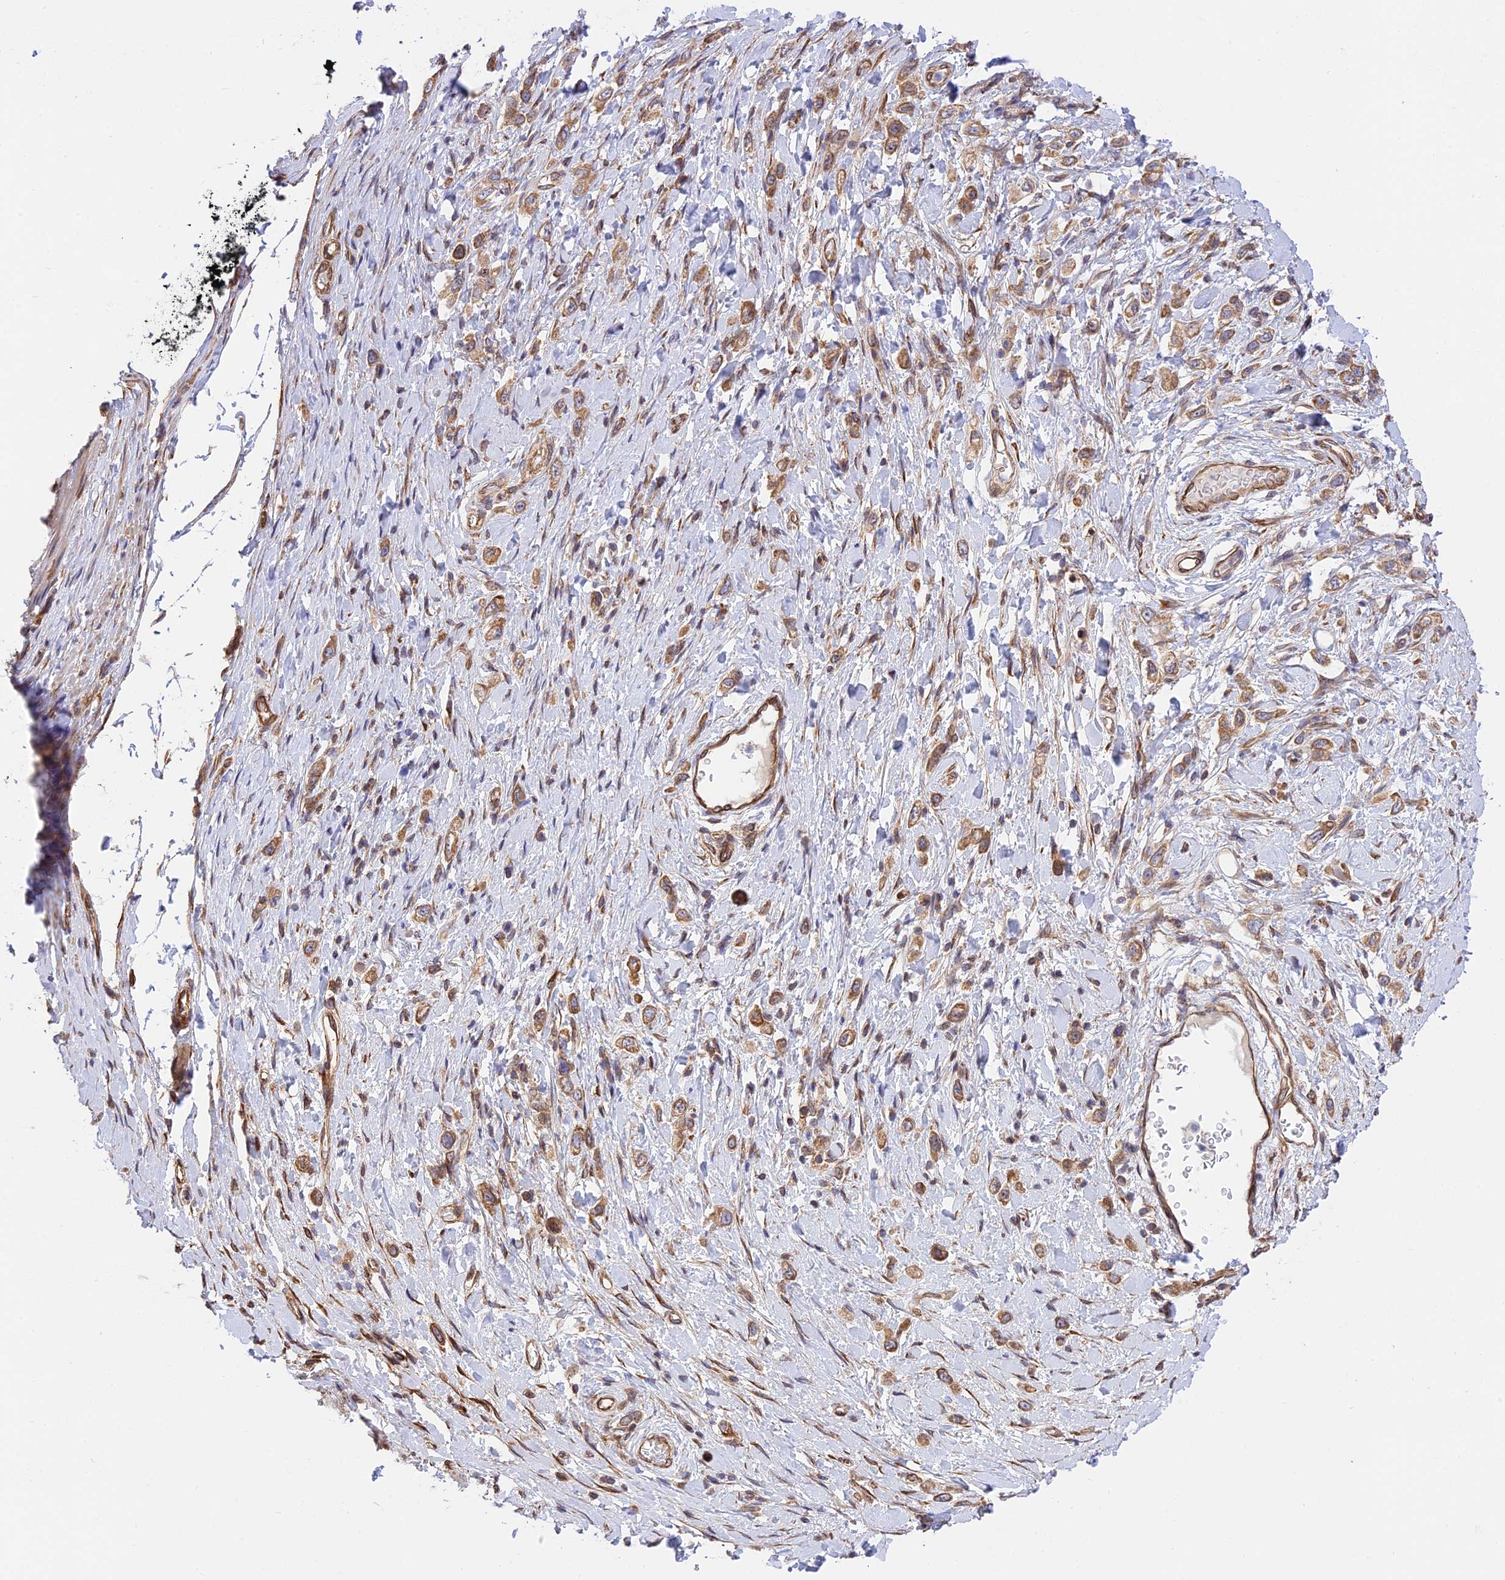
{"staining": {"intensity": "moderate", "quantity": ">75%", "location": "cytoplasmic/membranous"}, "tissue": "stomach cancer", "cell_type": "Tumor cells", "image_type": "cancer", "snomed": [{"axis": "morphology", "description": "Adenocarcinoma, NOS"}, {"axis": "topography", "description": "Stomach"}], "caption": "There is medium levels of moderate cytoplasmic/membranous positivity in tumor cells of stomach adenocarcinoma, as demonstrated by immunohistochemical staining (brown color).", "gene": "EXOC3L4", "patient": {"sex": "female", "age": 65}}